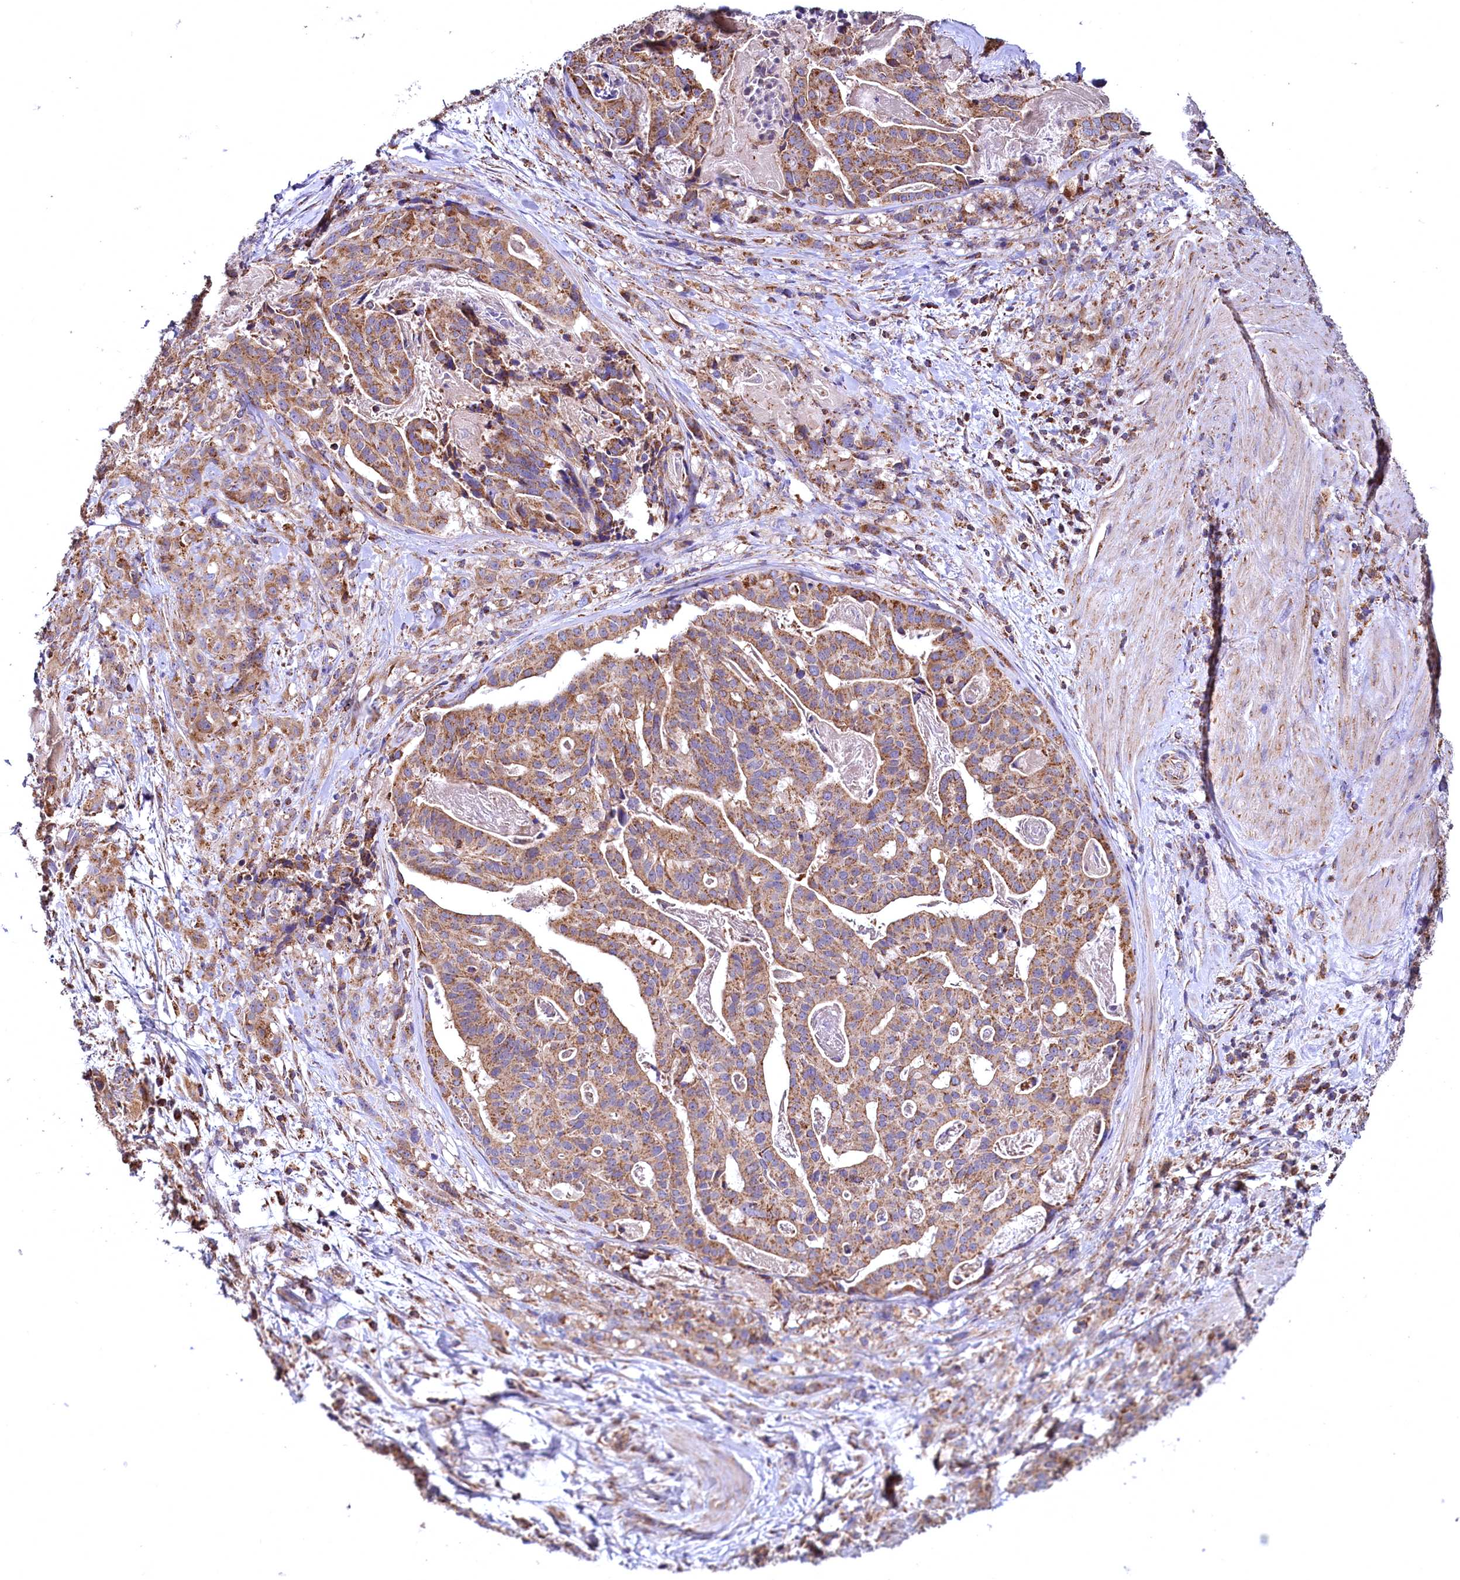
{"staining": {"intensity": "moderate", "quantity": ">75%", "location": "cytoplasmic/membranous"}, "tissue": "stomach cancer", "cell_type": "Tumor cells", "image_type": "cancer", "snomed": [{"axis": "morphology", "description": "Adenocarcinoma, NOS"}, {"axis": "topography", "description": "Stomach"}], "caption": "Stomach cancer stained with DAB immunohistochemistry (IHC) exhibits medium levels of moderate cytoplasmic/membranous staining in approximately >75% of tumor cells.", "gene": "NUDT15", "patient": {"sex": "male", "age": 48}}